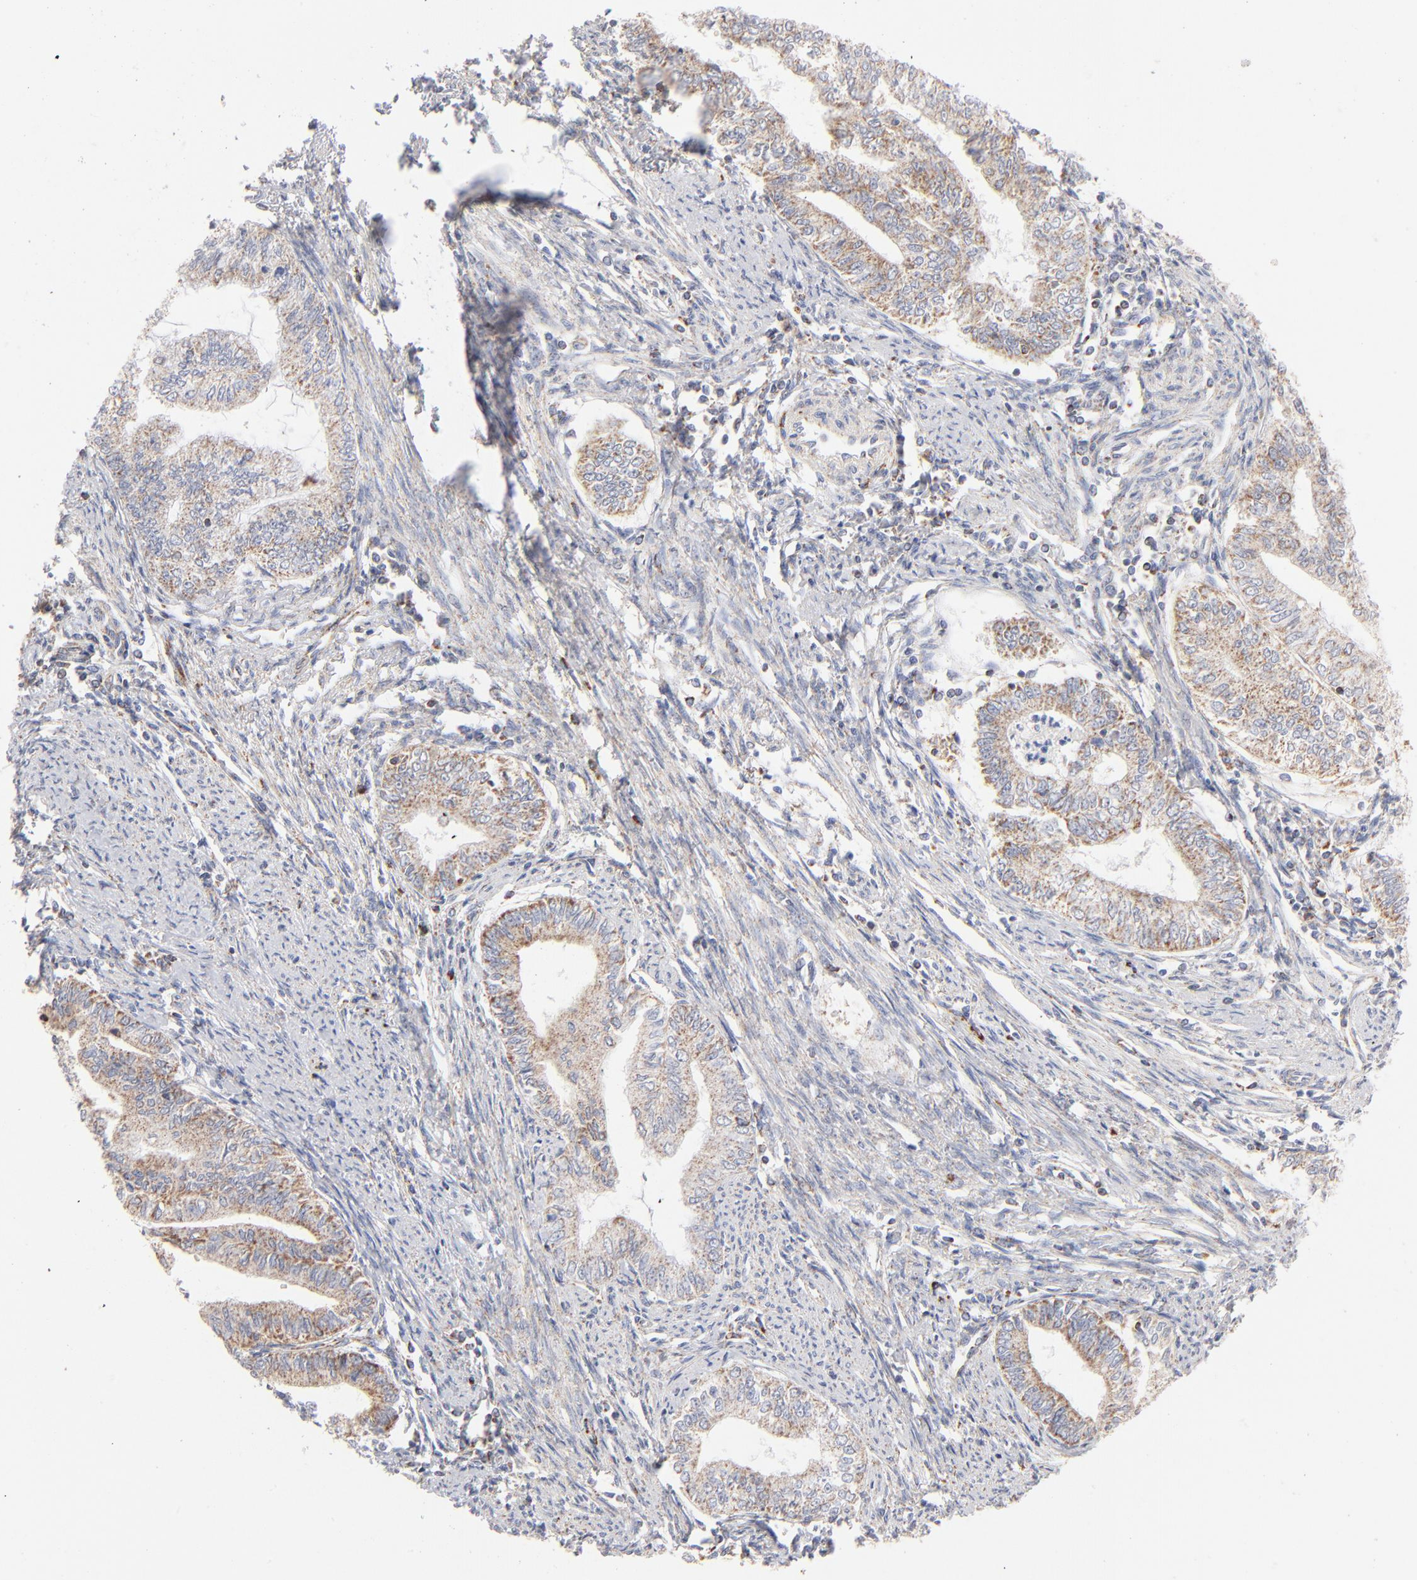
{"staining": {"intensity": "moderate", "quantity": ">75%", "location": "cytoplasmic/membranous"}, "tissue": "endometrial cancer", "cell_type": "Tumor cells", "image_type": "cancer", "snomed": [{"axis": "morphology", "description": "Adenocarcinoma, NOS"}, {"axis": "topography", "description": "Endometrium"}], "caption": "There is medium levels of moderate cytoplasmic/membranous expression in tumor cells of endometrial cancer, as demonstrated by immunohistochemical staining (brown color).", "gene": "MRPL58", "patient": {"sex": "female", "age": 66}}